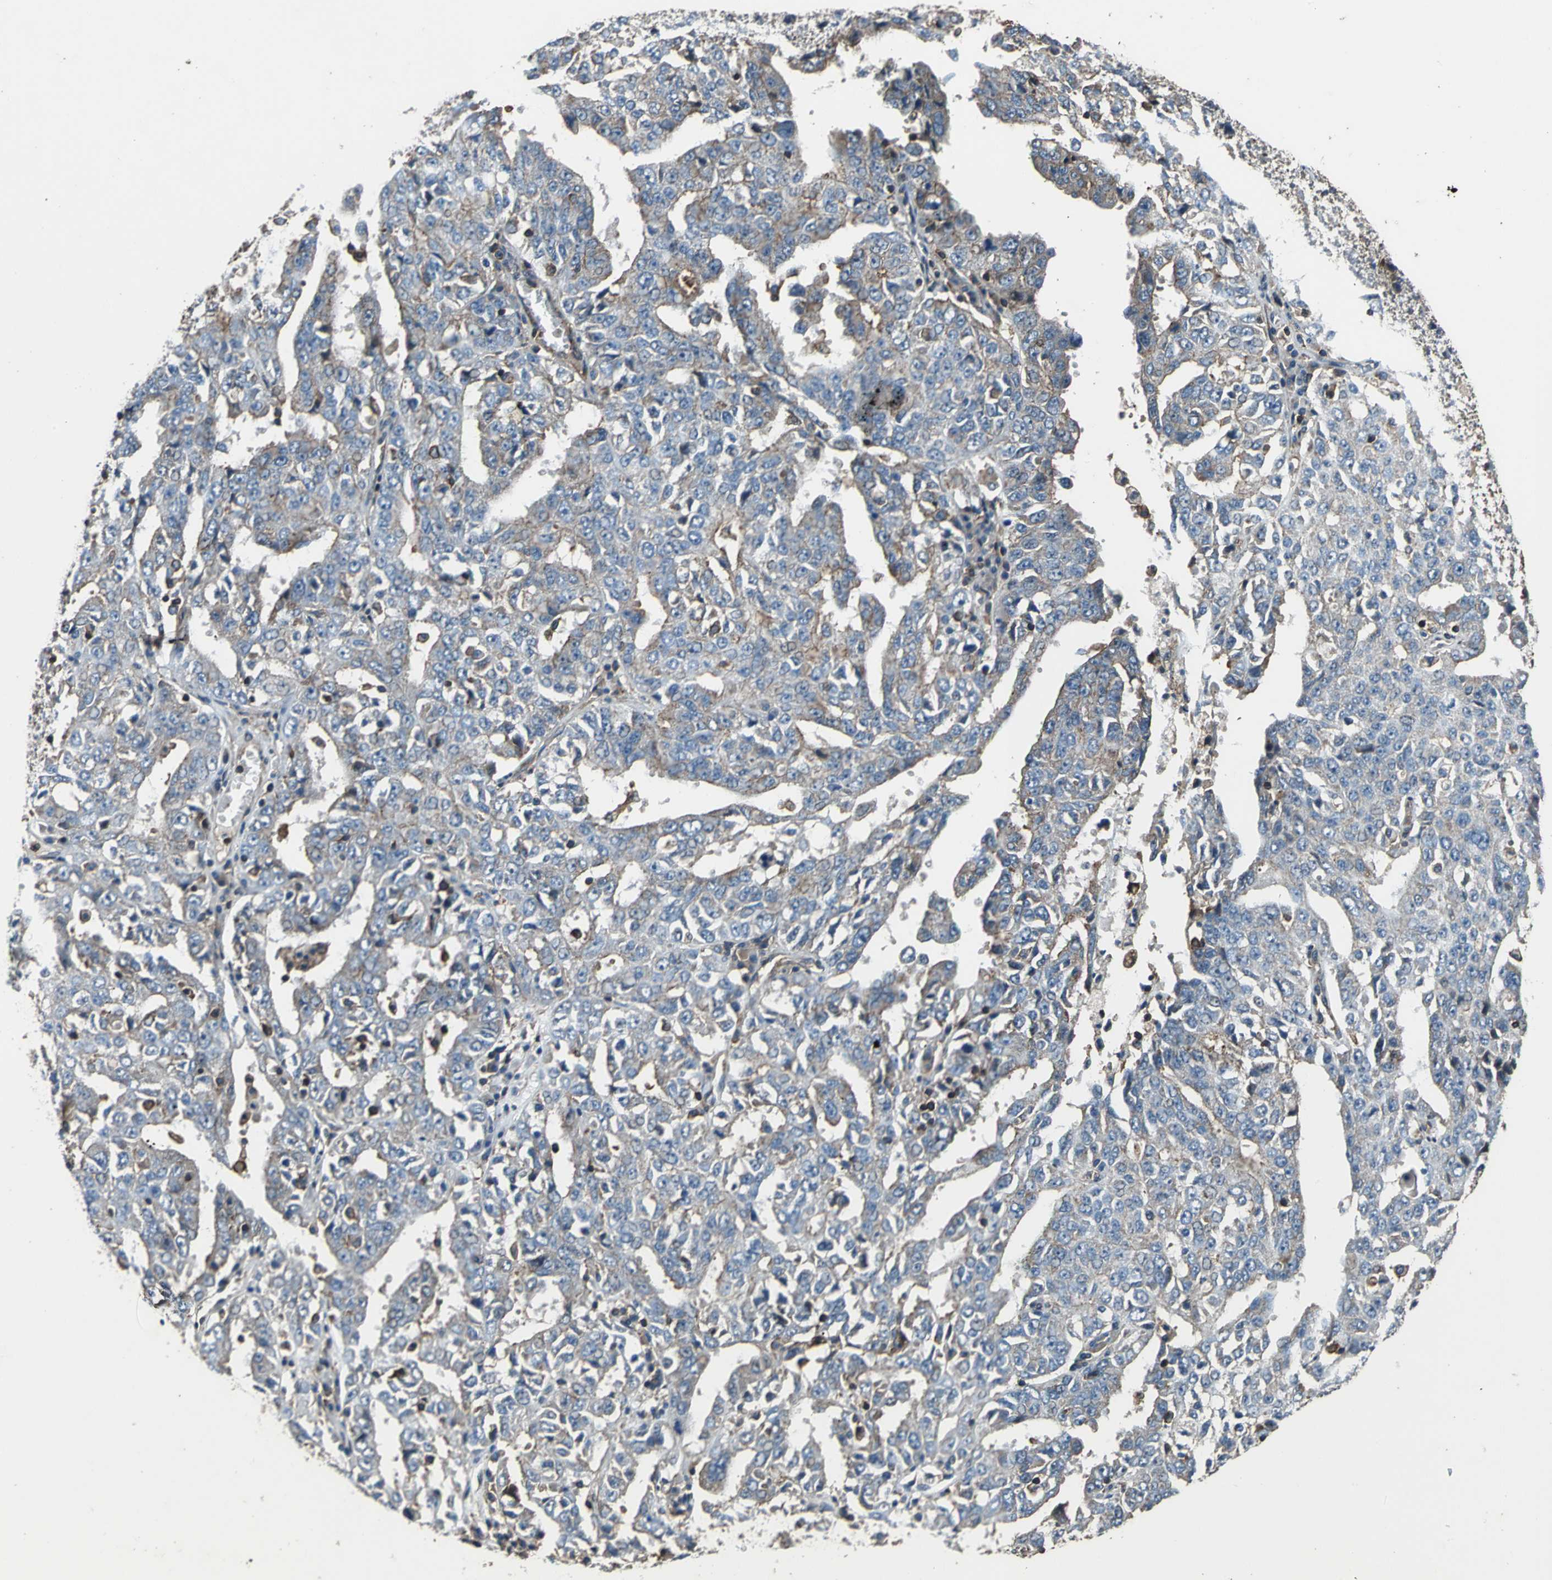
{"staining": {"intensity": "moderate", "quantity": "25%-75%", "location": "cytoplasmic/membranous"}, "tissue": "ovarian cancer", "cell_type": "Tumor cells", "image_type": "cancer", "snomed": [{"axis": "morphology", "description": "Carcinoma, endometroid"}, {"axis": "topography", "description": "Ovary"}], "caption": "This is a histology image of immunohistochemistry (IHC) staining of ovarian endometroid carcinoma, which shows moderate positivity in the cytoplasmic/membranous of tumor cells.", "gene": "PARVA", "patient": {"sex": "female", "age": 62}}